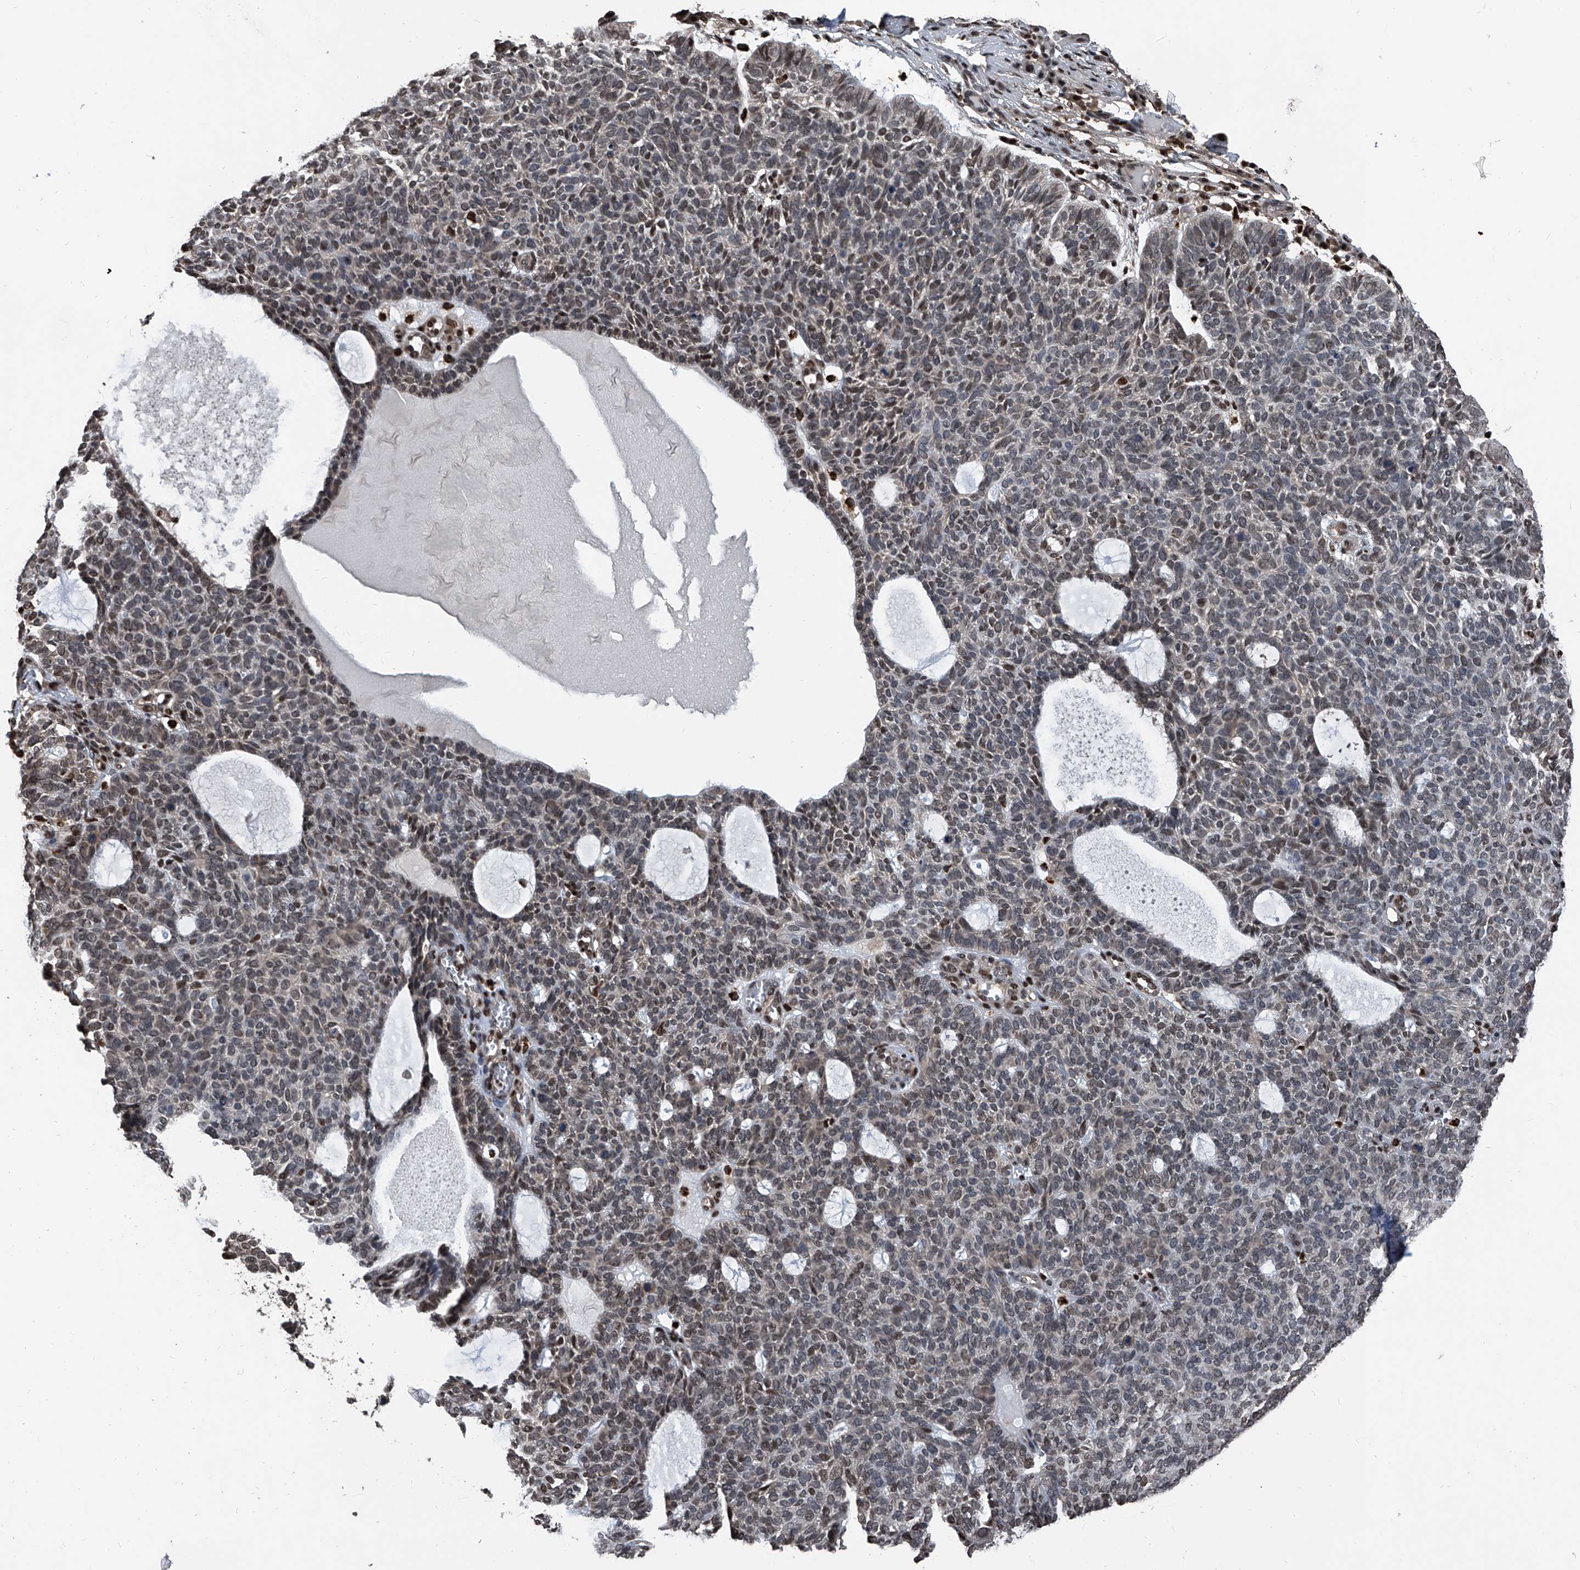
{"staining": {"intensity": "weak", "quantity": "<25%", "location": "nuclear"}, "tissue": "skin cancer", "cell_type": "Tumor cells", "image_type": "cancer", "snomed": [{"axis": "morphology", "description": "Squamous cell carcinoma, NOS"}, {"axis": "topography", "description": "Skin"}], "caption": "Micrograph shows no significant protein positivity in tumor cells of skin cancer (squamous cell carcinoma).", "gene": "FKBP5", "patient": {"sex": "female", "age": 90}}